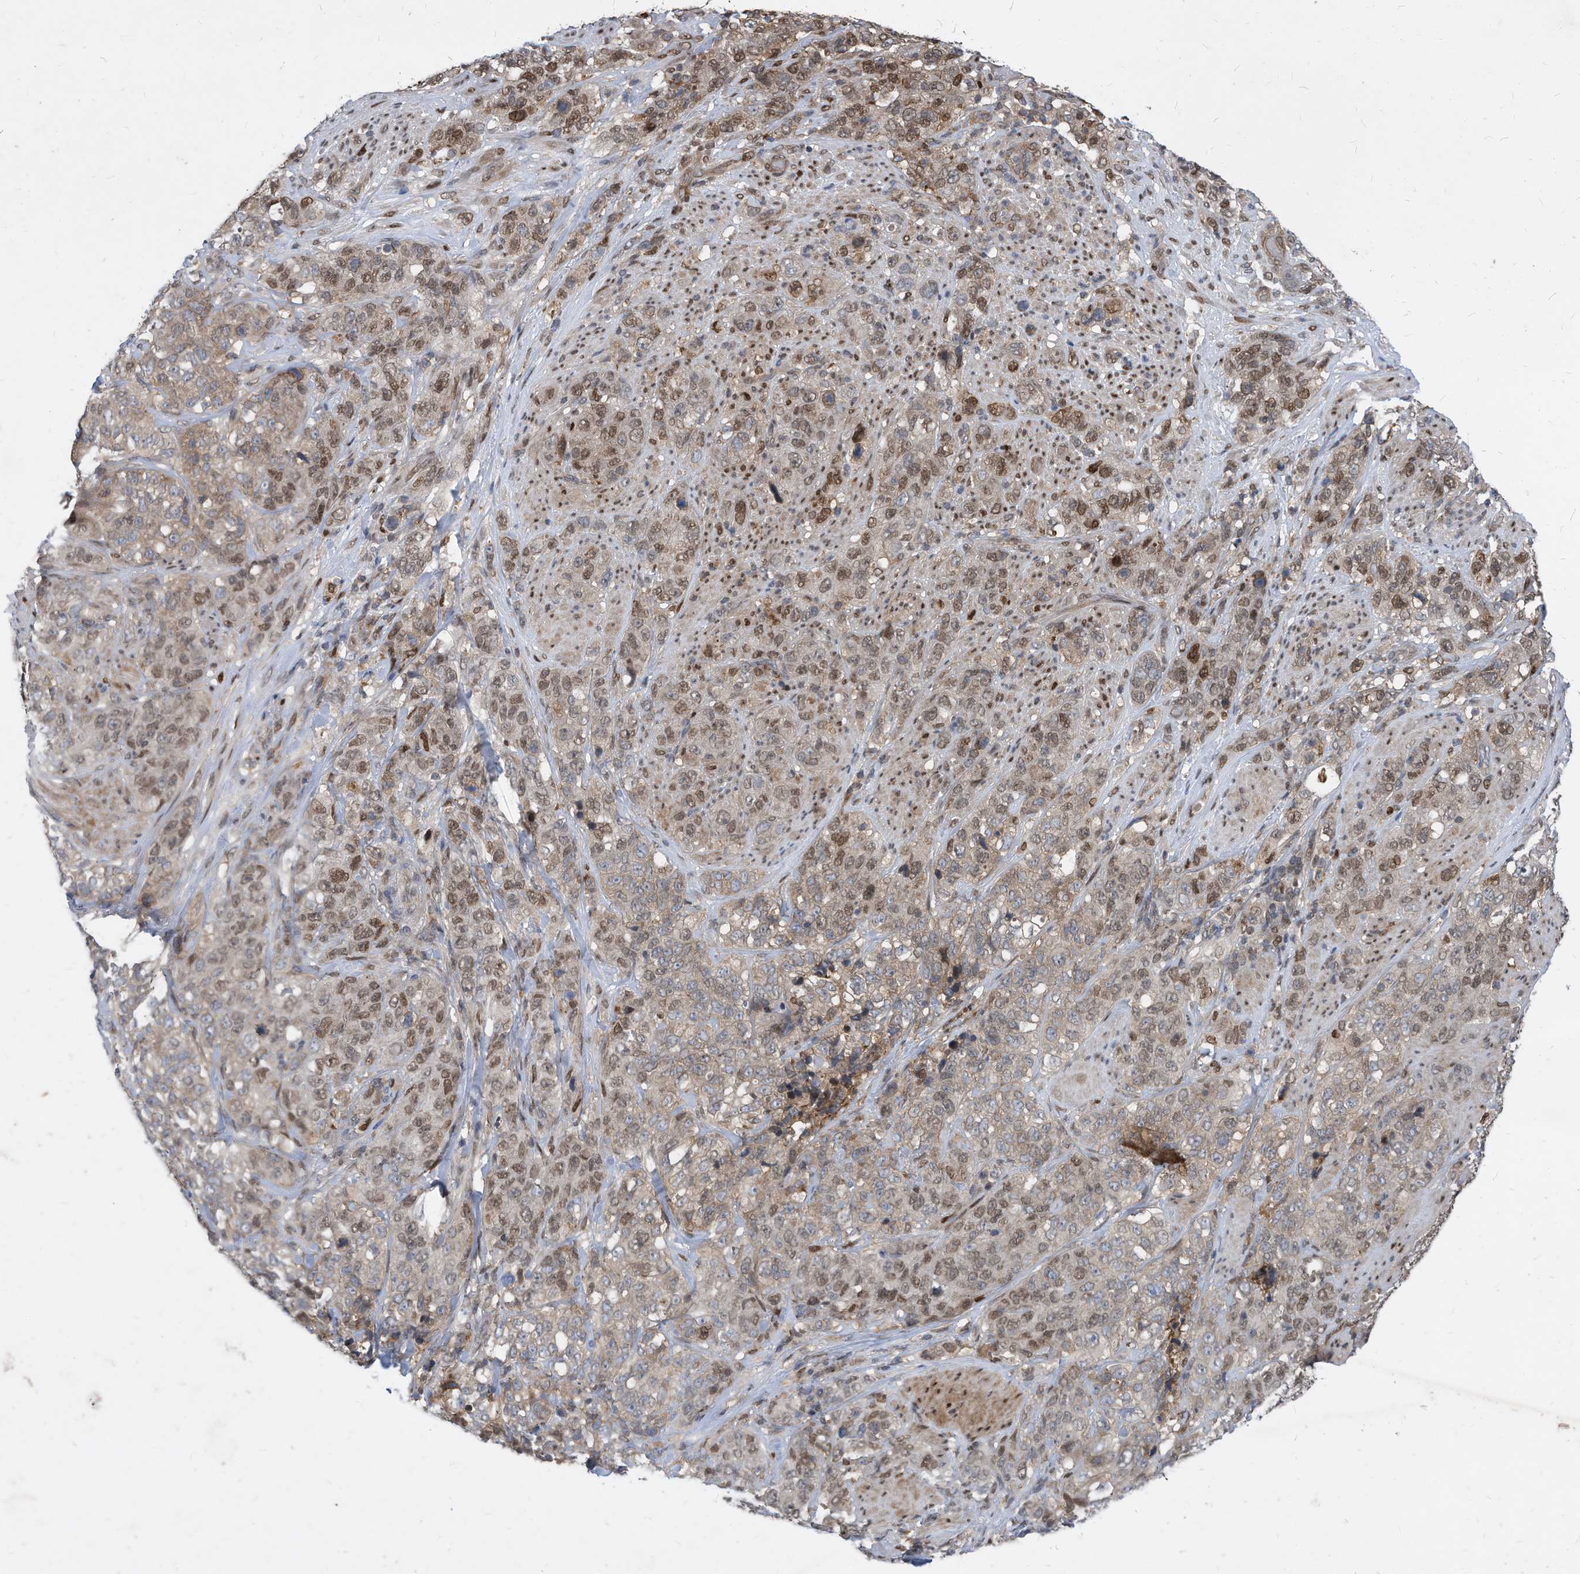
{"staining": {"intensity": "moderate", "quantity": ">75%", "location": "cytoplasmic/membranous,nuclear"}, "tissue": "stomach cancer", "cell_type": "Tumor cells", "image_type": "cancer", "snomed": [{"axis": "morphology", "description": "Adenocarcinoma, NOS"}, {"axis": "topography", "description": "Stomach"}], "caption": "Immunohistochemistry micrograph of neoplastic tissue: adenocarcinoma (stomach) stained using immunohistochemistry (IHC) reveals medium levels of moderate protein expression localized specifically in the cytoplasmic/membranous and nuclear of tumor cells, appearing as a cytoplasmic/membranous and nuclear brown color.", "gene": "KPNB1", "patient": {"sex": "male", "age": 48}}